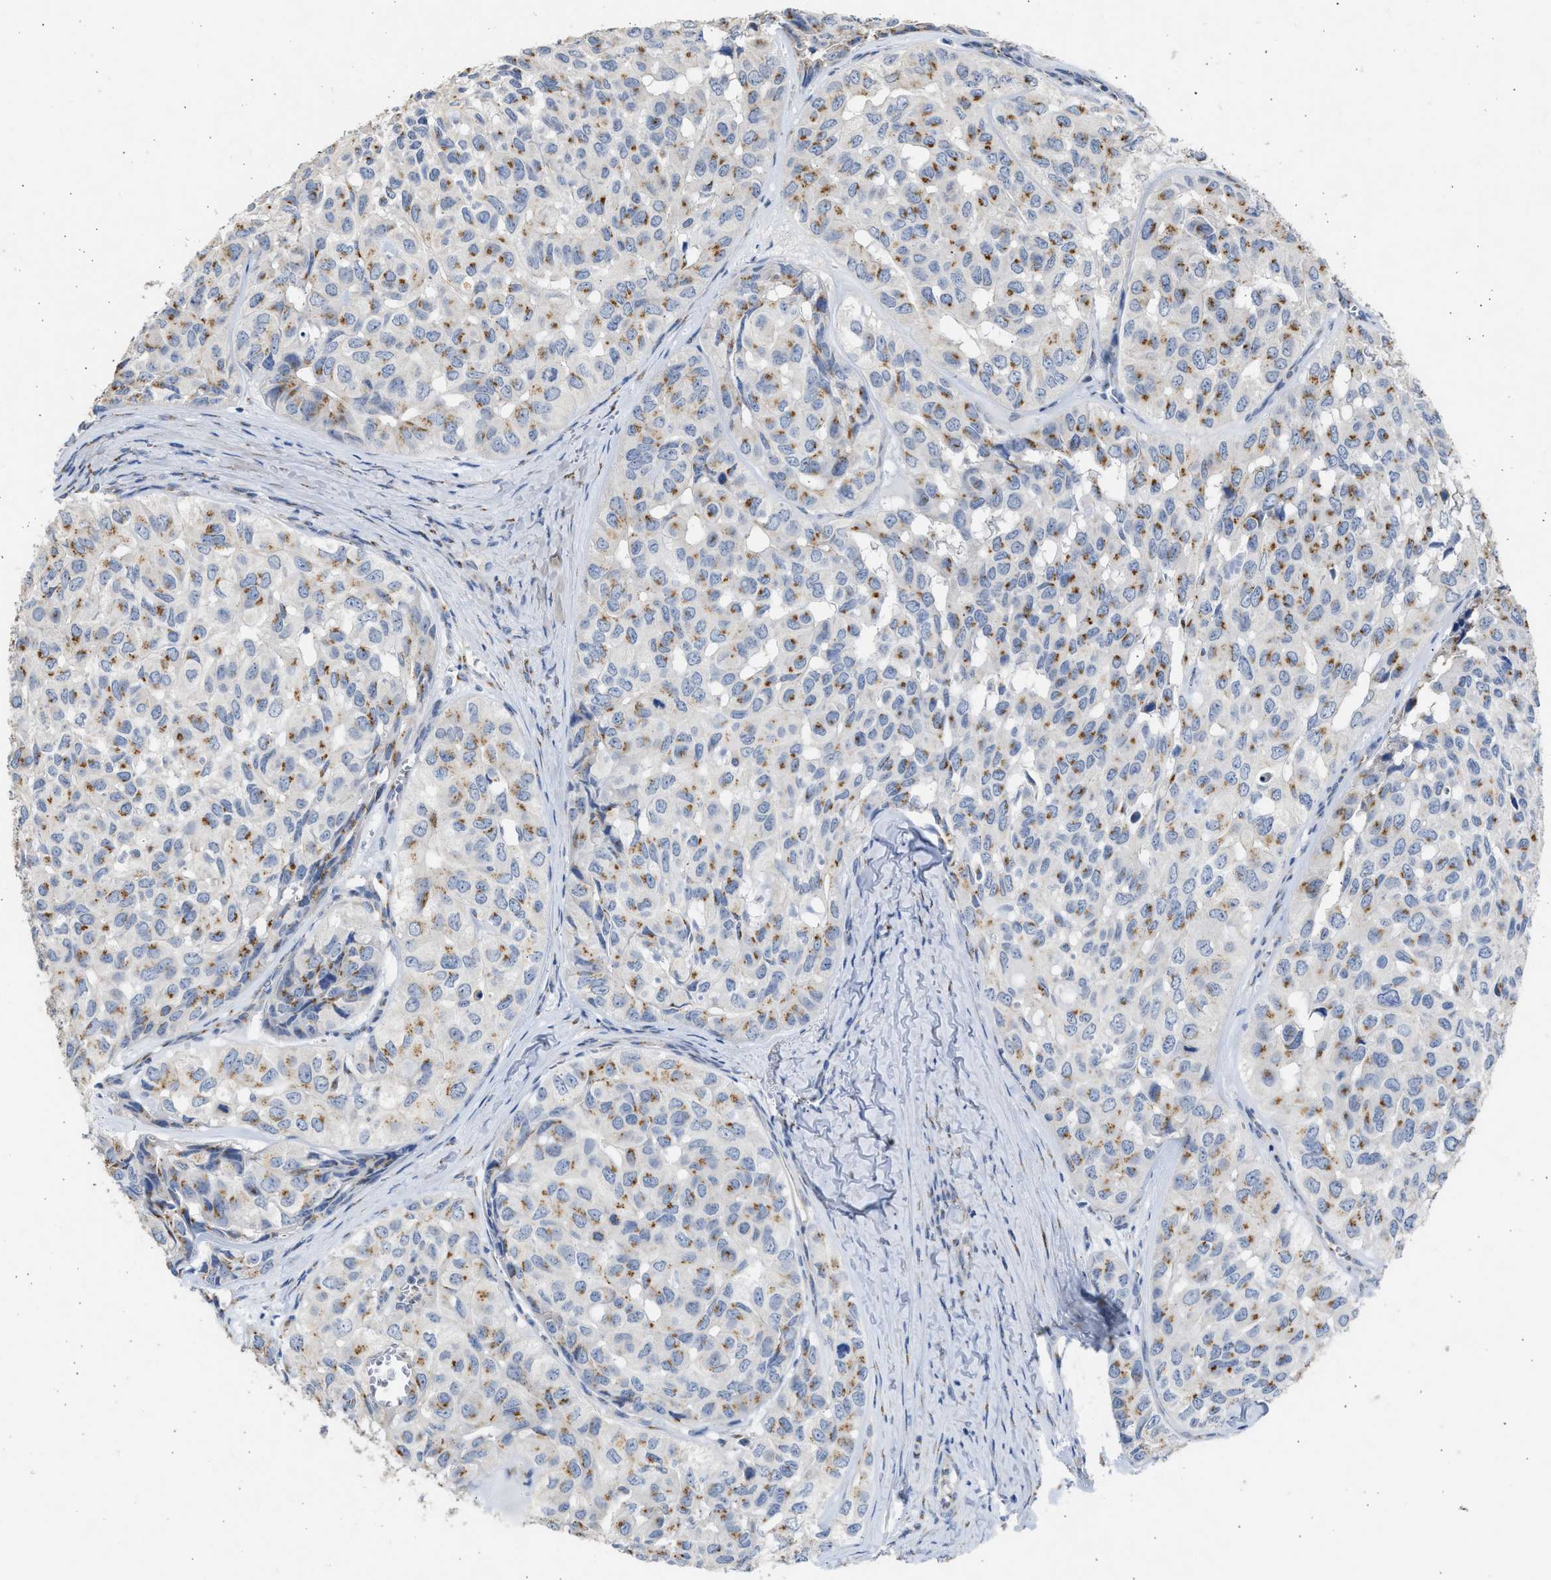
{"staining": {"intensity": "moderate", "quantity": ">75%", "location": "cytoplasmic/membranous"}, "tissue": "head and neck cancer", "cell_type": "Tumor cells", "image_type": "cancer", "snomed": [{"axis": "morphology", "description": "Adenocarcinoma, NOS"}, {"axis": "topography", "description": "Salivary gland, NOS"}, {"axis": "topography", "description": "Head-Neck"}], "caption": "Immunohistochemistry of human head and neck adenocarcinoma displays medium levels of moderate cytoplasmic/membranous positivity in about >75% of tumor cells.", "gene": "IPO8", "patient": {"sex": "female", "age": 76}}